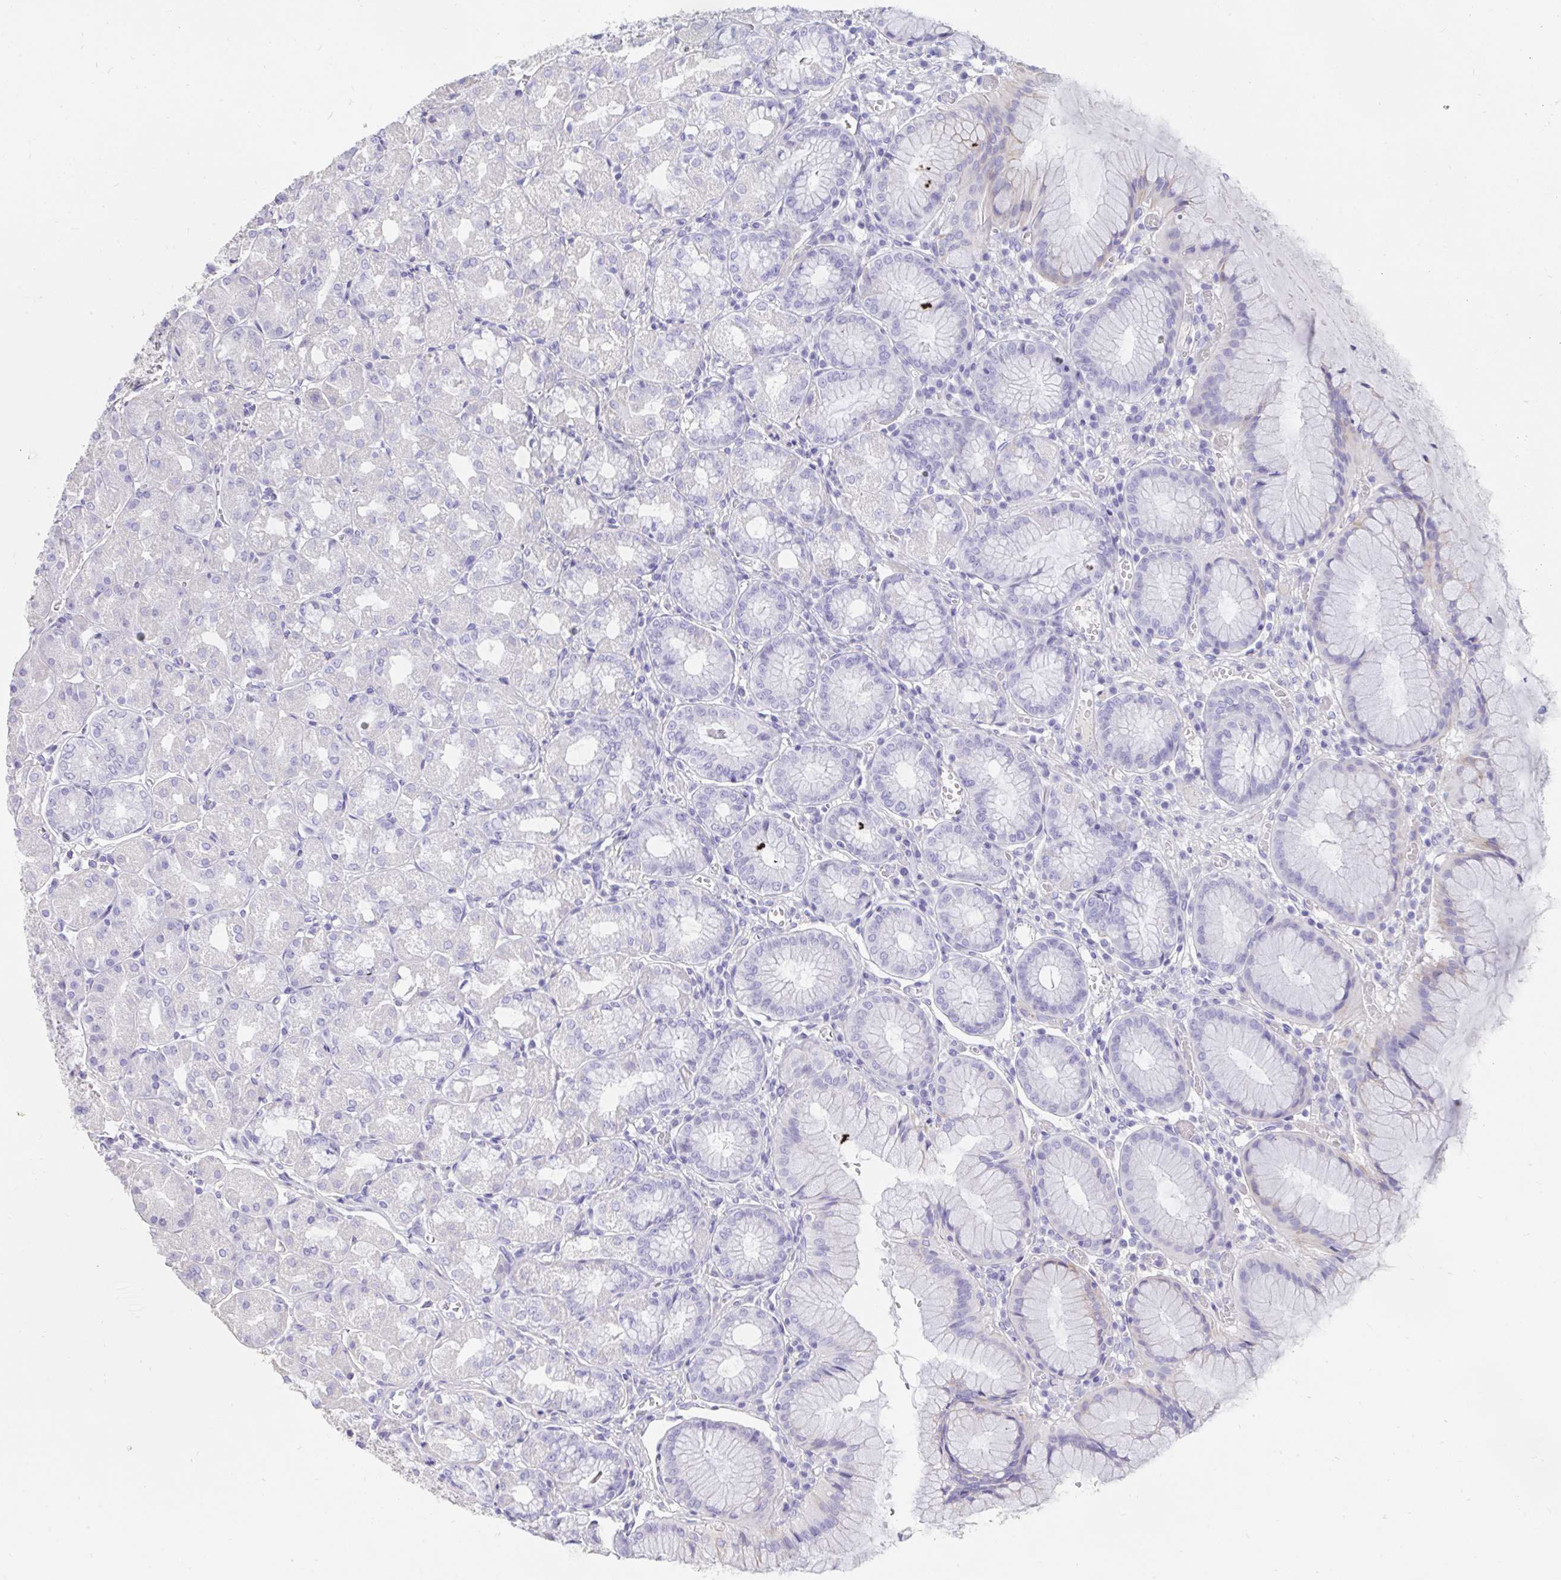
{"staining": {"intensity": "negative", "quantity": "none", "location": "none"}, "tissue": "stomach", "cell_type": "Glandular cells", "image_type": "normal", "snomed": [{"axis": "morphology", "description": "Normal tissue, NOS"}, {"axis": "topography", "description": "Stomach"}], "caption": "DAB immunohistochemical staining of unremarkable stomach exhibits no significant expression in glandular cells. (Stains: DAB (3,3'-diaminobenzidine) immunohistochemistry (IHC) with hematoxylin counter stain, Microscopy: brightfield microscopy at high magnification).", "gene": "TNNC1", "patient": {"sex": "male", "age": 55}}